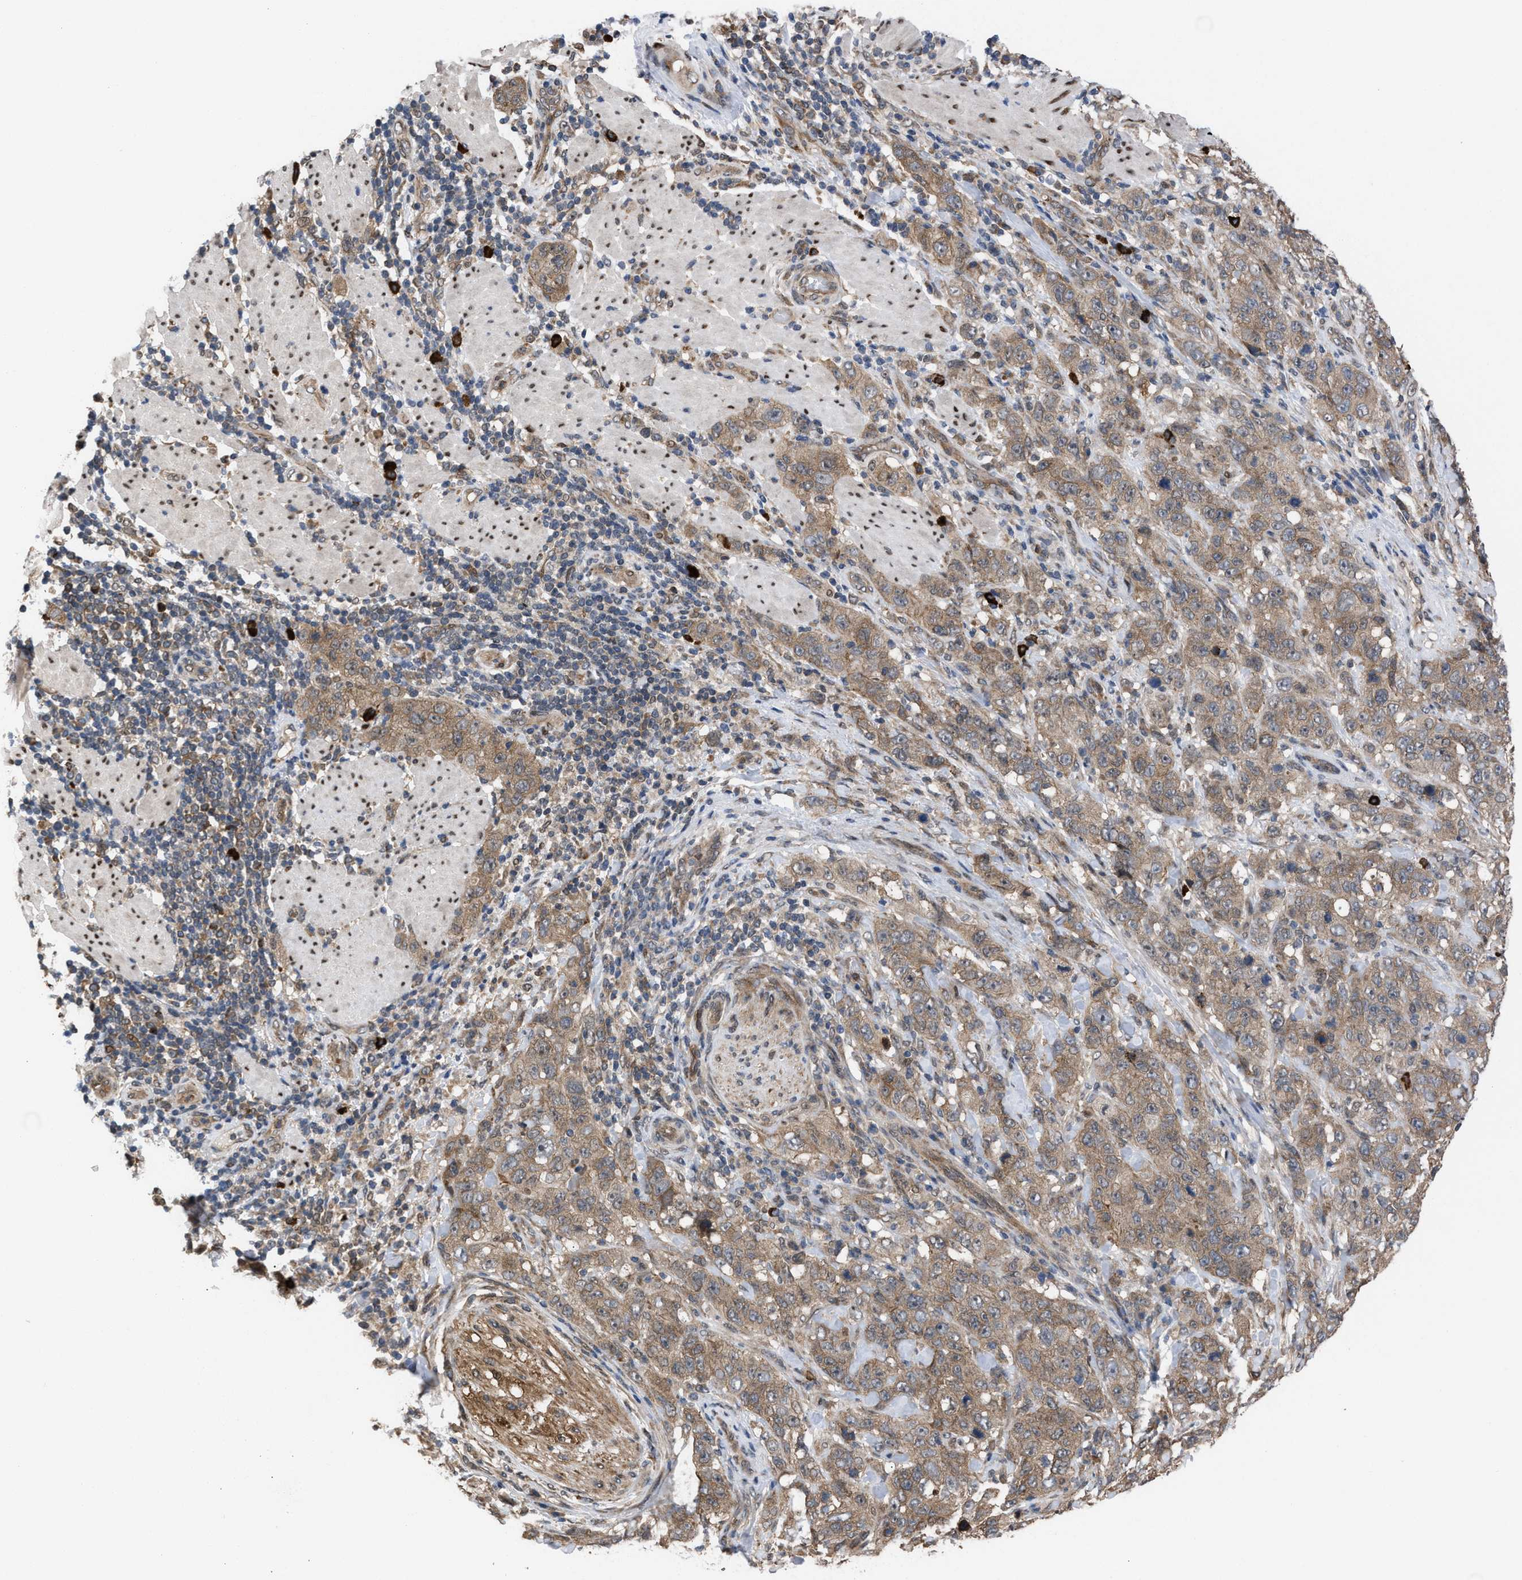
{"staining": {"intensity": "moderate", "quantity": ">75%", "location": "cytoplasmic/membranous"}, "tissue": "stomach cancer", "cell_type": "Tumor cells", "image_type": "cancer", "snomed": [{"axis": "morphology", "description": "Adenocarcinoma, NOS"}, {"axis": "topography", "description": "Stomach"}], "caption": "Protein staining of stomach adenocarcinoma tissue exhibits moderate cytoplasmic/membranous positivity in about >75% of tumor cells. Using DAB (3,3'-diaminobenzidine) (brown) and hematoxylin (blue) stains, captured at high magnification using brightfield microscopy.", "gene": "TP53BP2", "patient": {"sex": "male", "age": 48}}